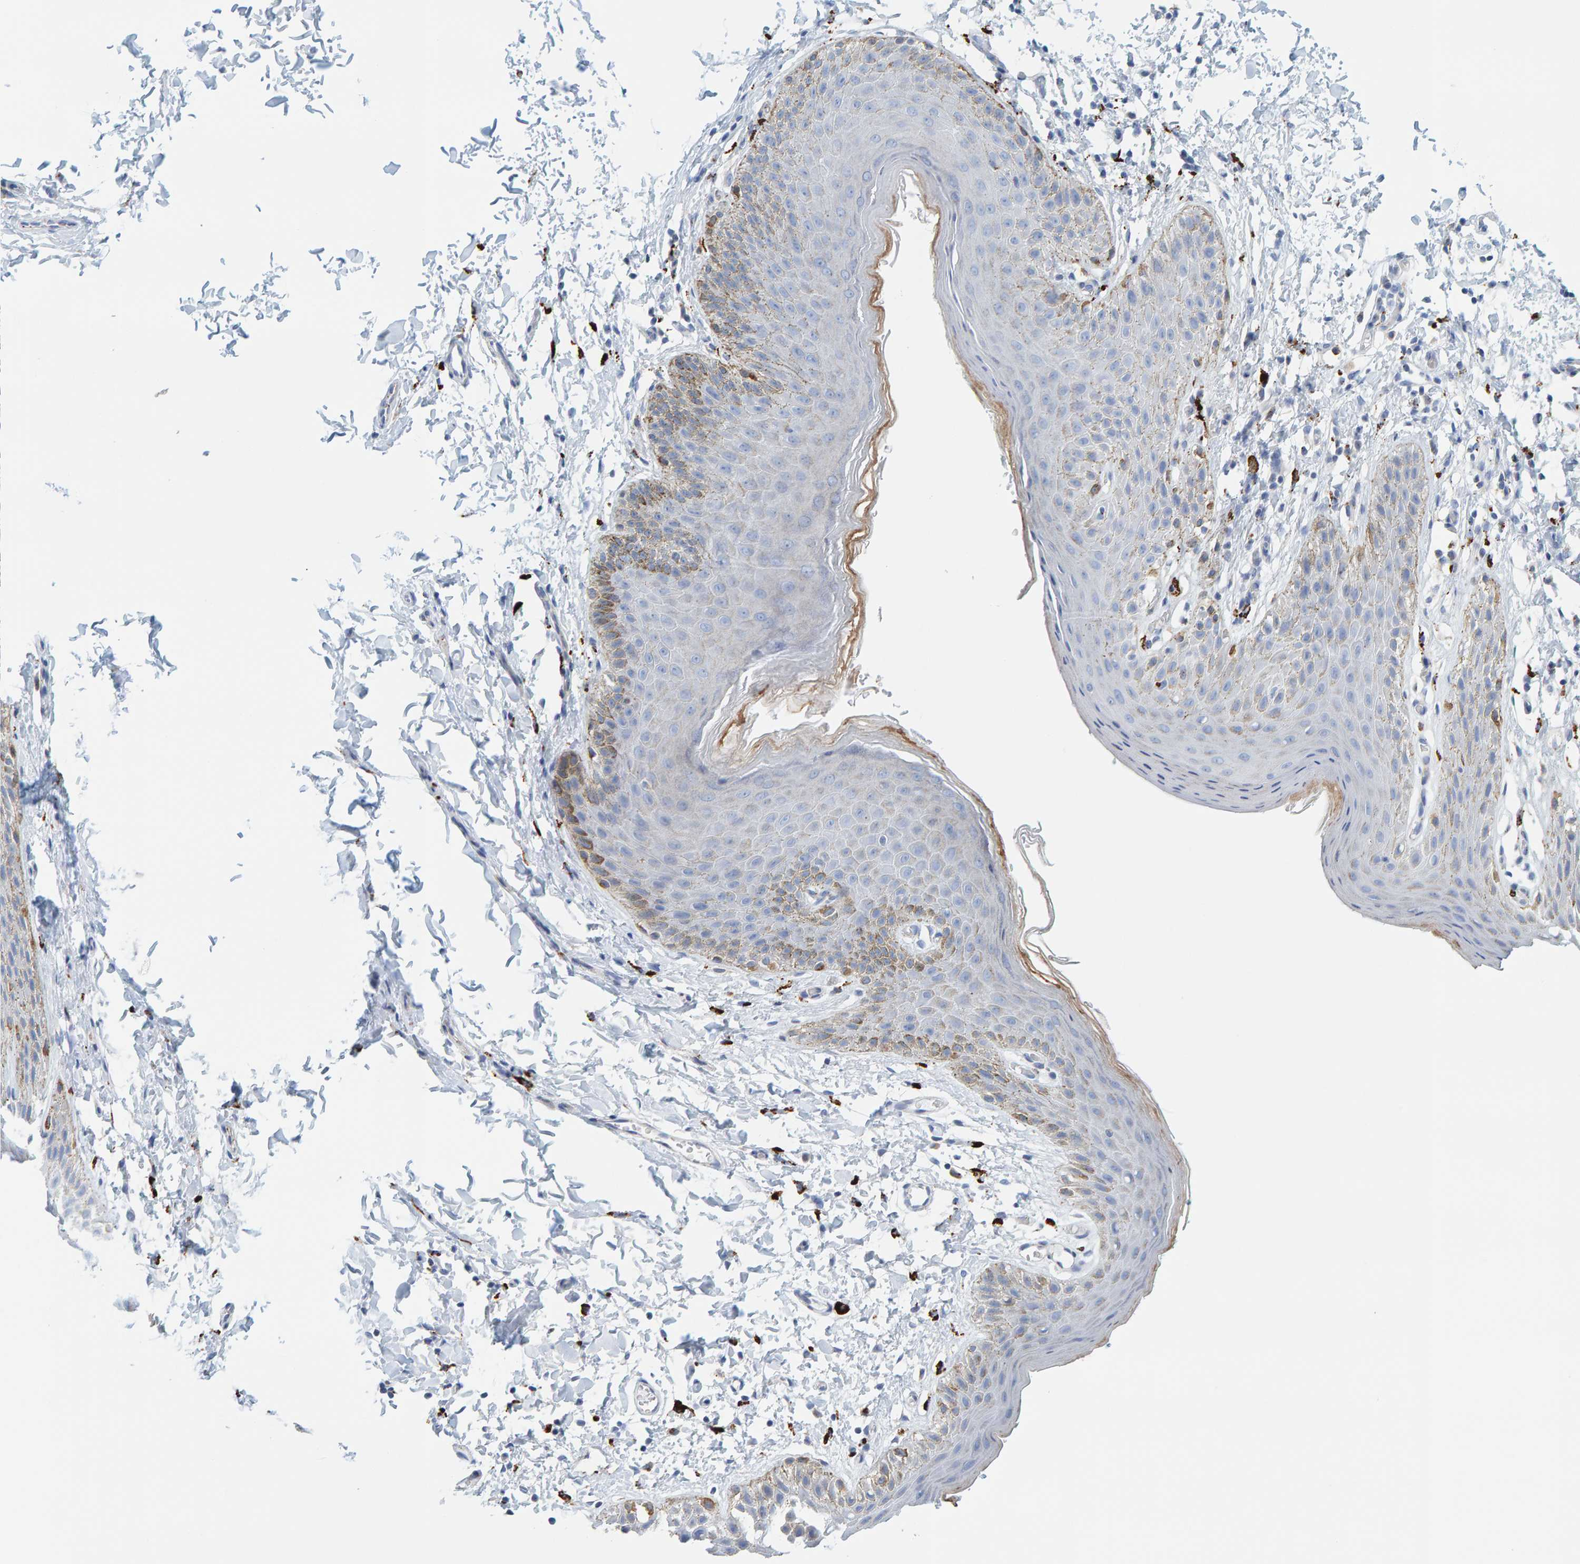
{"staining": {"intensity": "weak", "quantity": "<25%", "location": "cytoplasmic/membranous"}, "tissue": "skin", "cell_type": "Epidermal cells", "image_type": "normal", "snomed": [{"axis": "morphology", "description": "Normal tissue, NOS"}, {"axis": "topography", "description": "Anal"}, {"axis": "topography", "description": "Peripheral nerve tissue"}], "caption": "DAB immunohistochemical staining of benign skin shows no significant positivity in epidermal cells.", "gene": "BIN3", "patient": {"sex": "male", "age": 44}}